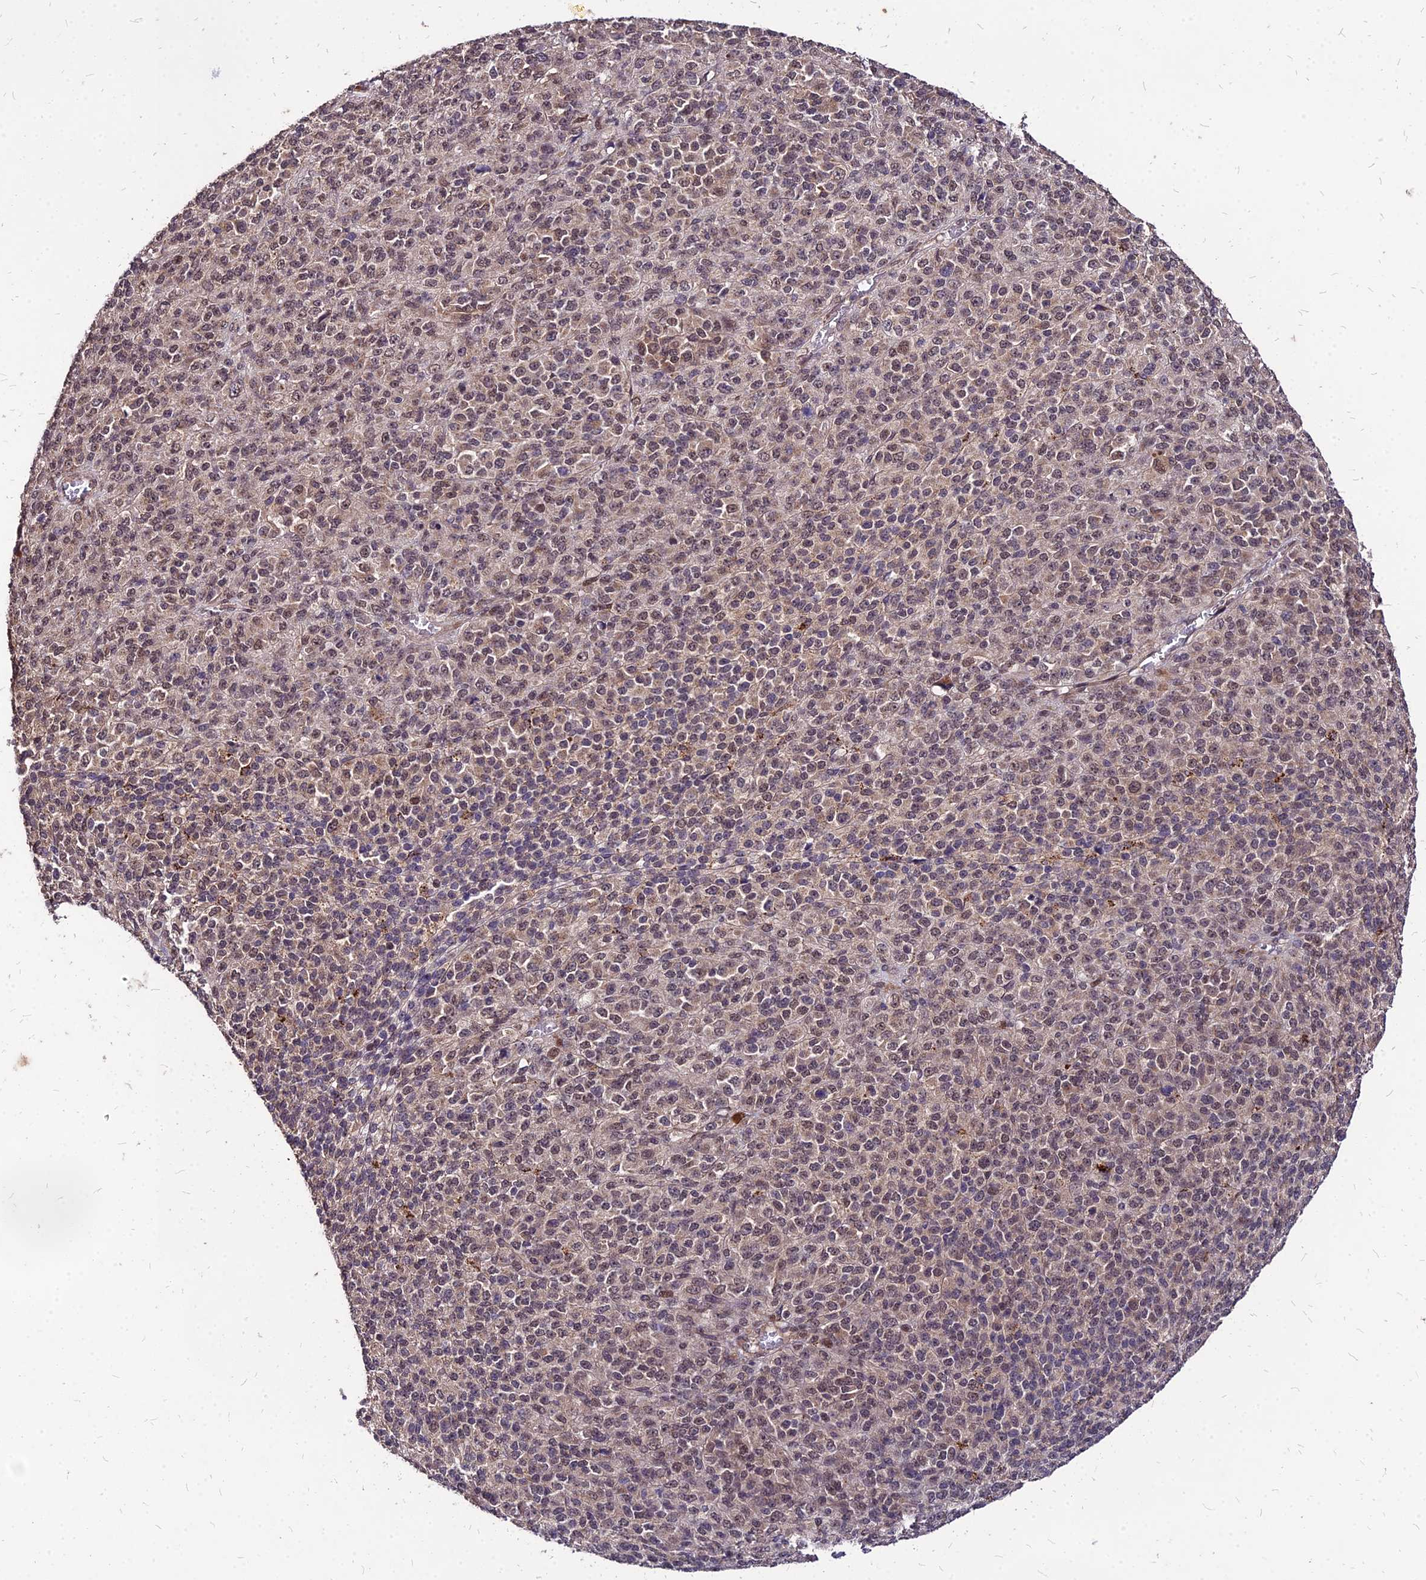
{"staining": {"intensity": "weak", "quantity": ">75%", "location": "cytoplasmic/membranous,nuclear"}, "tissue": "melanoma", "cell_type": "Tumor cells", "image_type": "cancer", "snomed": [{"axis": "morphology", "description": "Malignant melanoma, Metastatic site"}, {"axis": "topography", "description": "Brain"}], "caption": "IHC of human melanoma shows low levels of weak cytoplasmic/membranous and nuclear expression in about >75% of tumor cells.", "gene": "APBA3", "patient": {"sex": "female", "age": 56}}